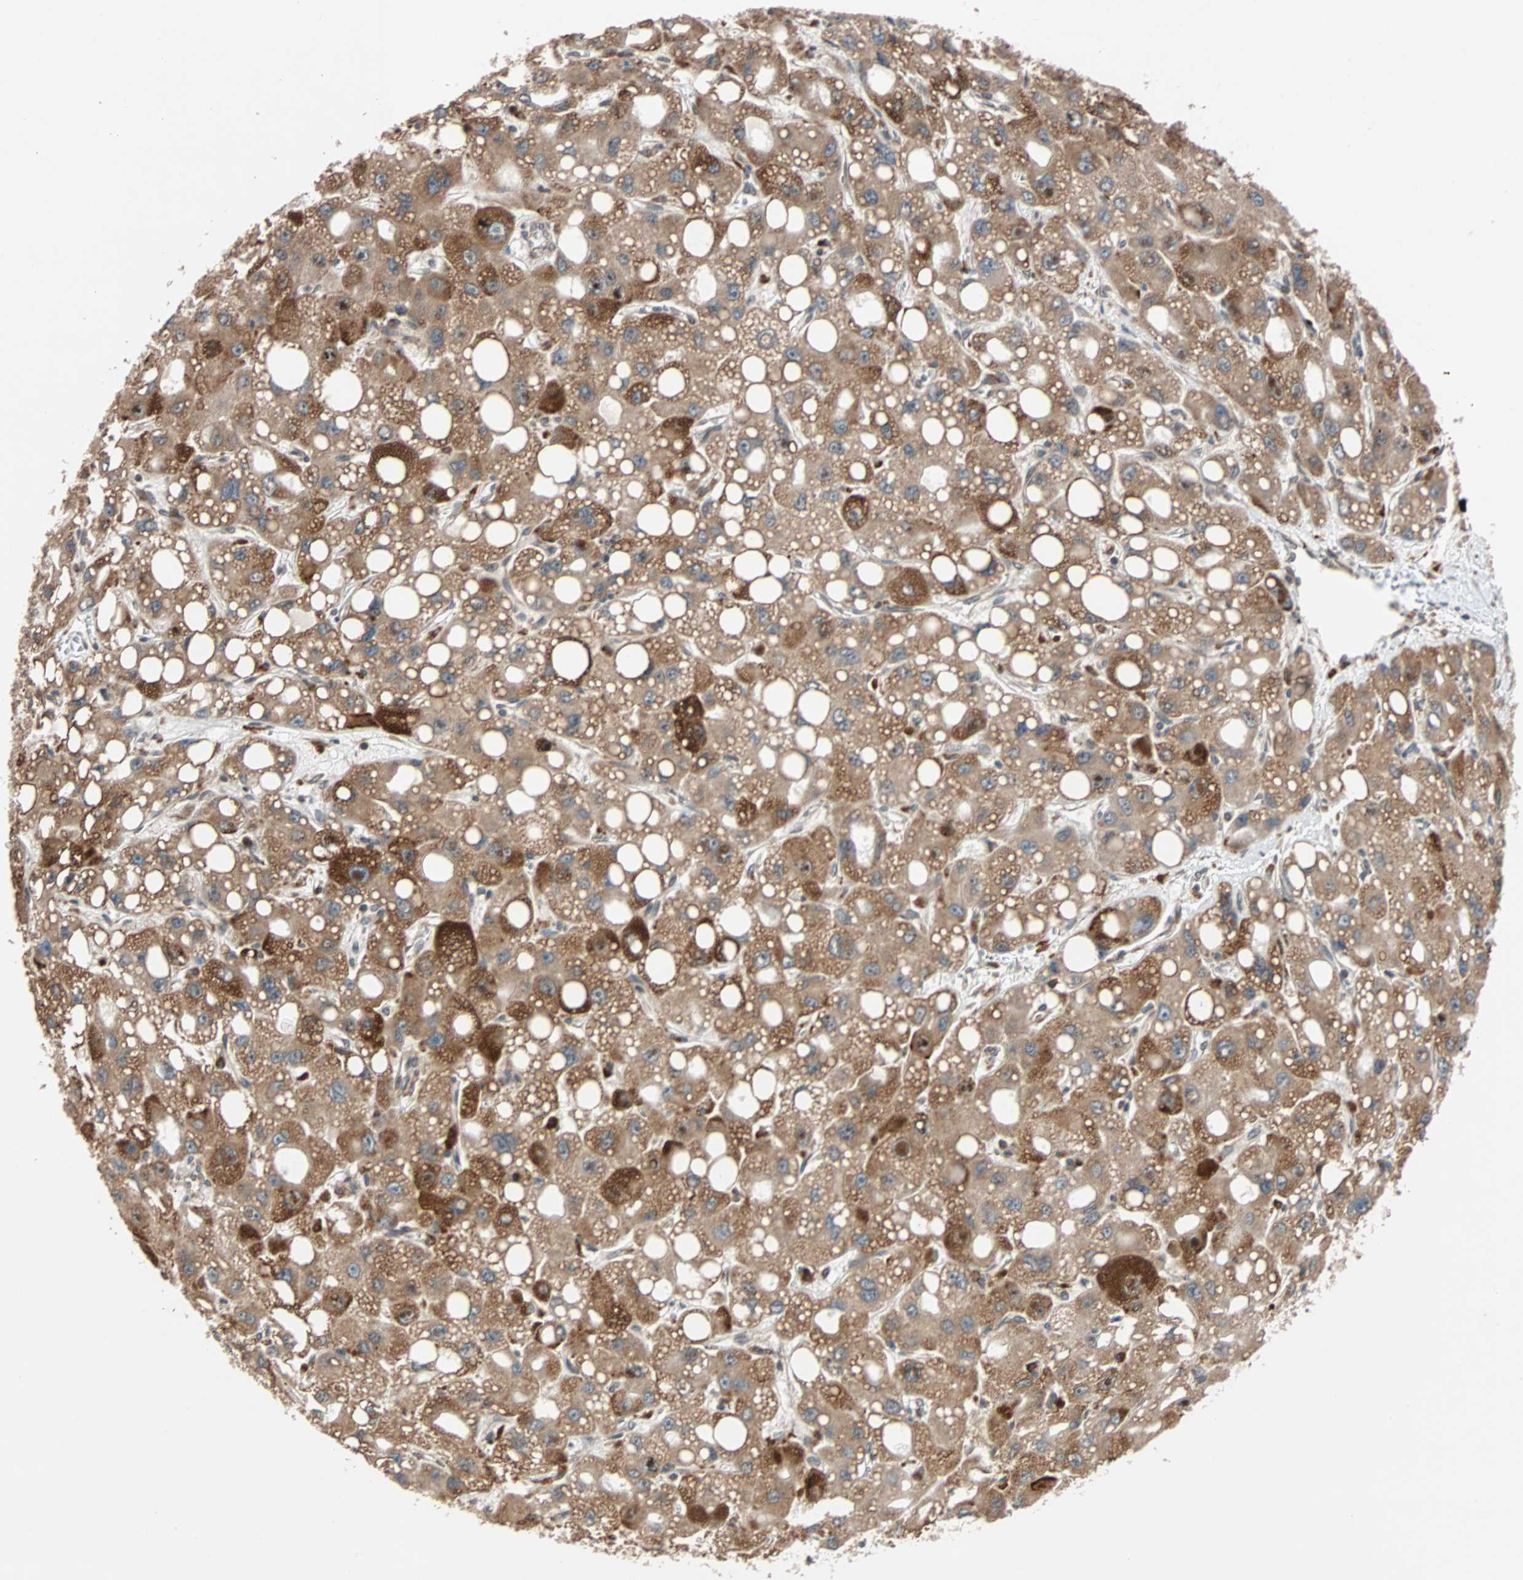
{"staining": {"intensity": "moderate", "quantity": ">75%", "location": "cytoplasmic/membranous"}, "tissue": "liver cancer", "cell_type": "Tumor cells", "image_type": "cancer", "snomed": [{"axis": "morphology", "description": "Carcinoma, Hepatocellular, NOS"}, {"axis": "topography", "description": "Liver"}], "caption": "Liver hepatocellular carcinoma stained for a protein (brown) displays moderate cytoplasmic/membranous positive staining in about >75% of tumor cells.", "gene": "AUP1", "patient": {"sex": "male", "age": 55}}